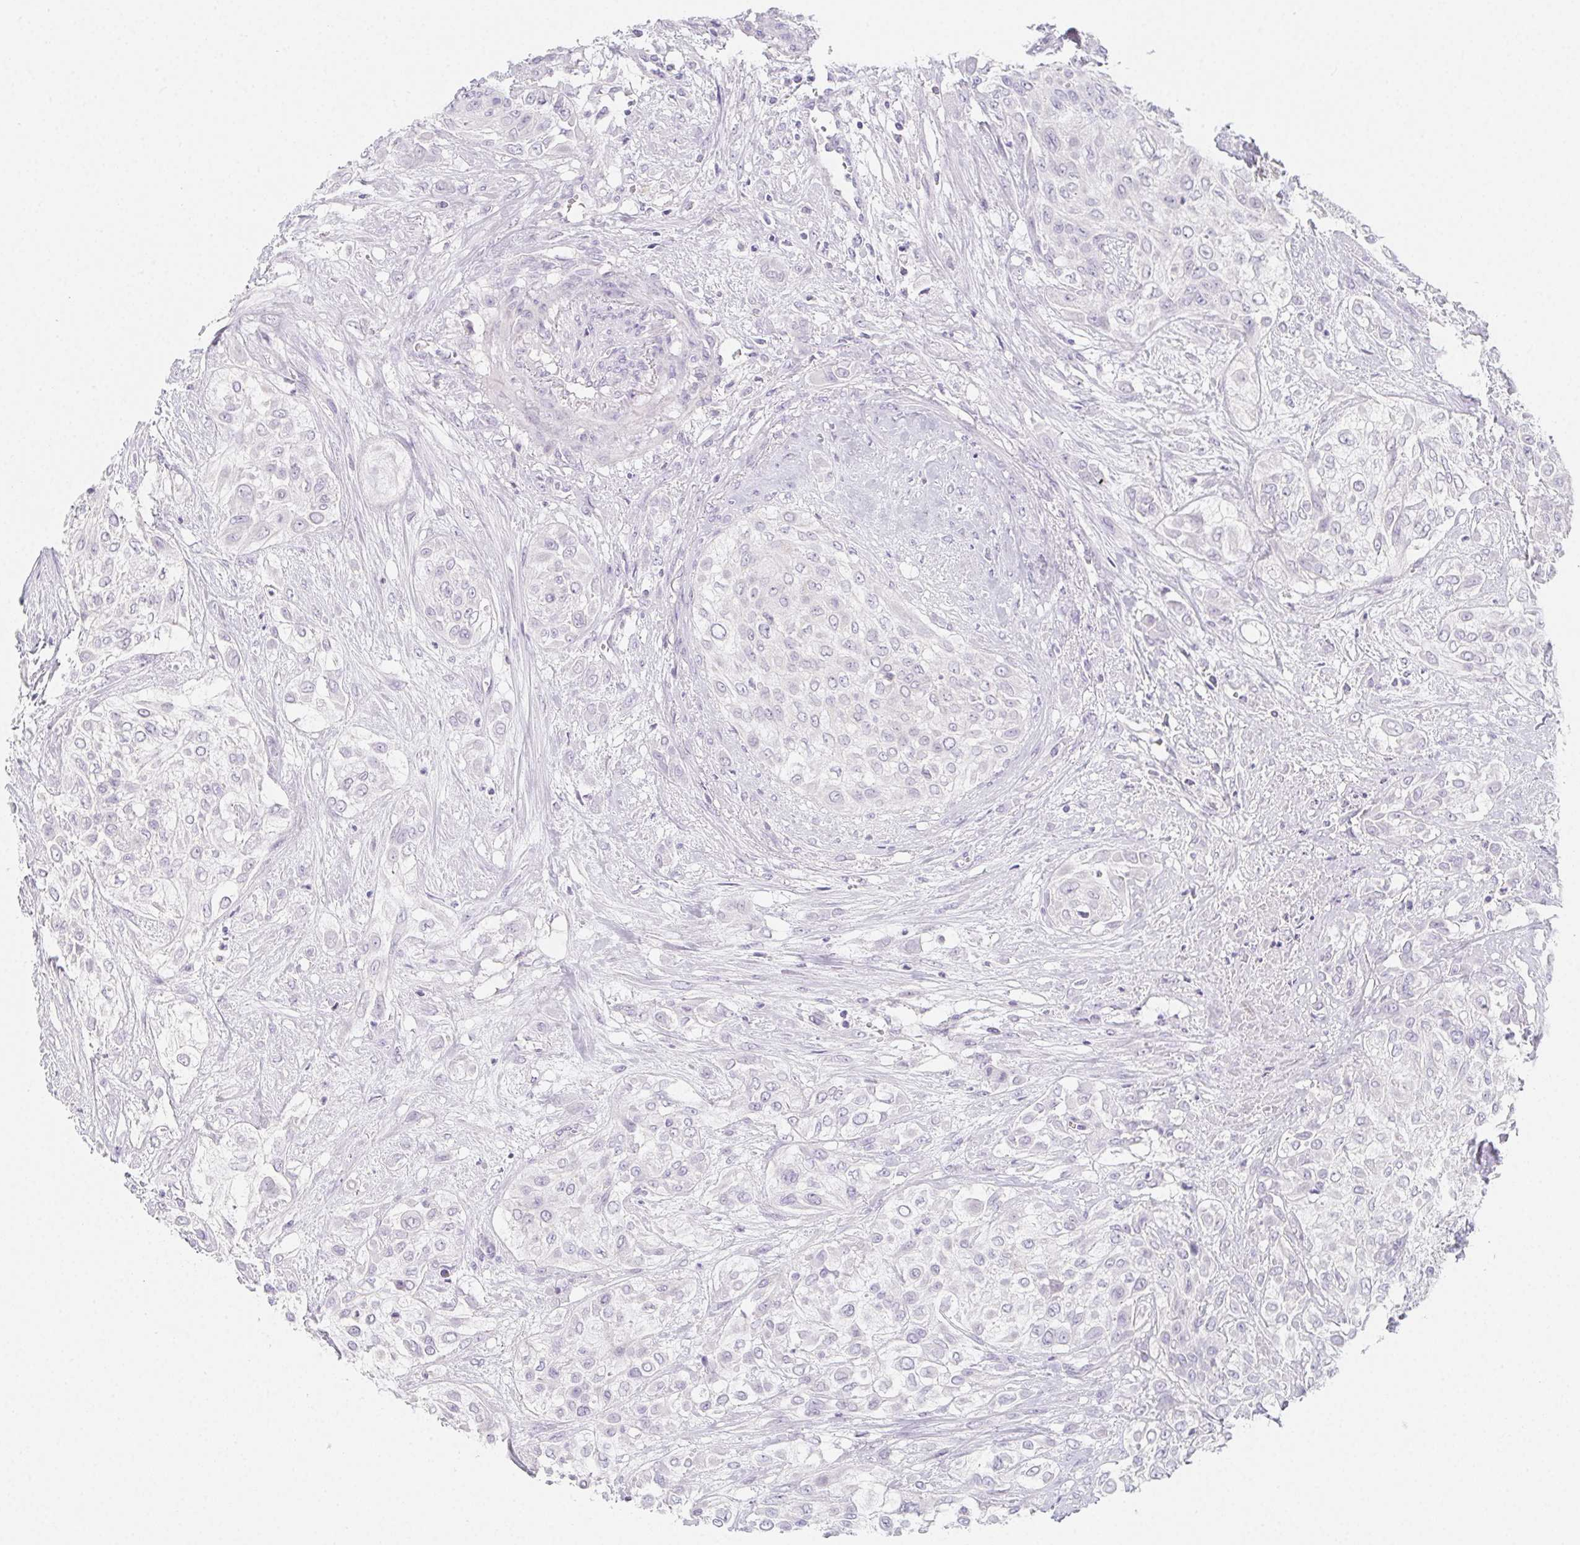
{"staining": {"intensity": "negative", "quantity": "none", "location": "none"}, "tissue": "urothelial cancer", "cell_type": "Tumor cells", "image_type": "cancer", "snomed": [{"axis": "morphology", "description": "Urothelial carcinoma, High grade"}, {"axis": "topography", "description": "Urinary bladder"}], "caption": "Micrograph shows no protein positivity in tumor cells of high-grade urothelial carcinoma tissue. (DAB (3,3'-diaminobenzidine) IHC with hematoxylin counter stain).", "gene": "GLIPR1L1", "patient": {"sex": "male", "age": 57}}